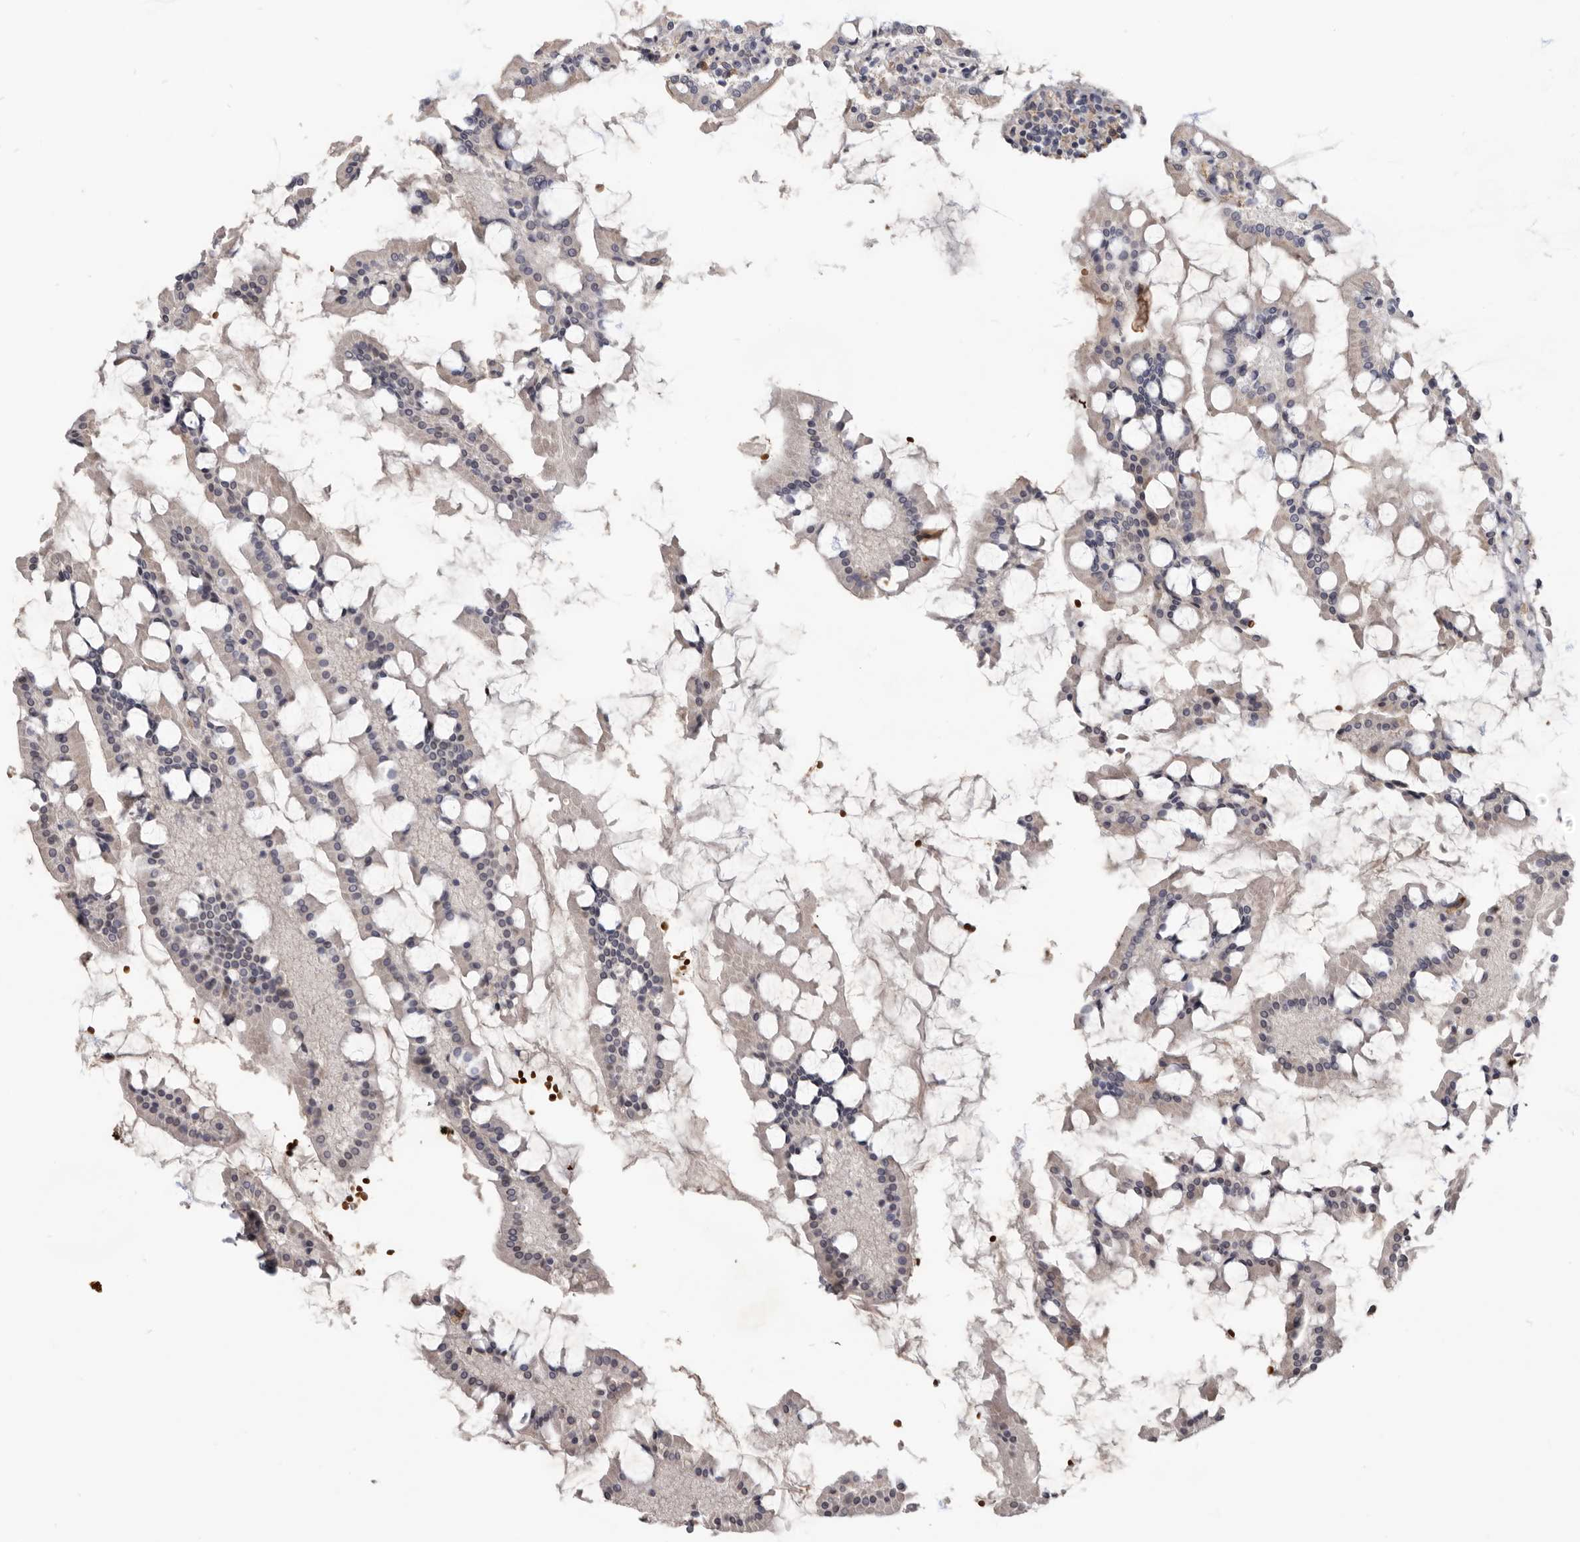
{"staining": {"intensity": "weak", "quantity": "<25%", "location": "cytoplasmic/membranous"}, "tissue": "small intestine", "cell_type": "Glandular cells", "image_type": "normal", "snomed": [{"axis": "morphology", "description": "Normal tissue, NOS"}, {"axis": "topography", "description": "Small intestine"}], "caption": "Photomicrograph shows no protein staining in glandular cells of unremarkable small intestine.", "gene": "NENF", "patient": {"sex": "male", "age": 41}}